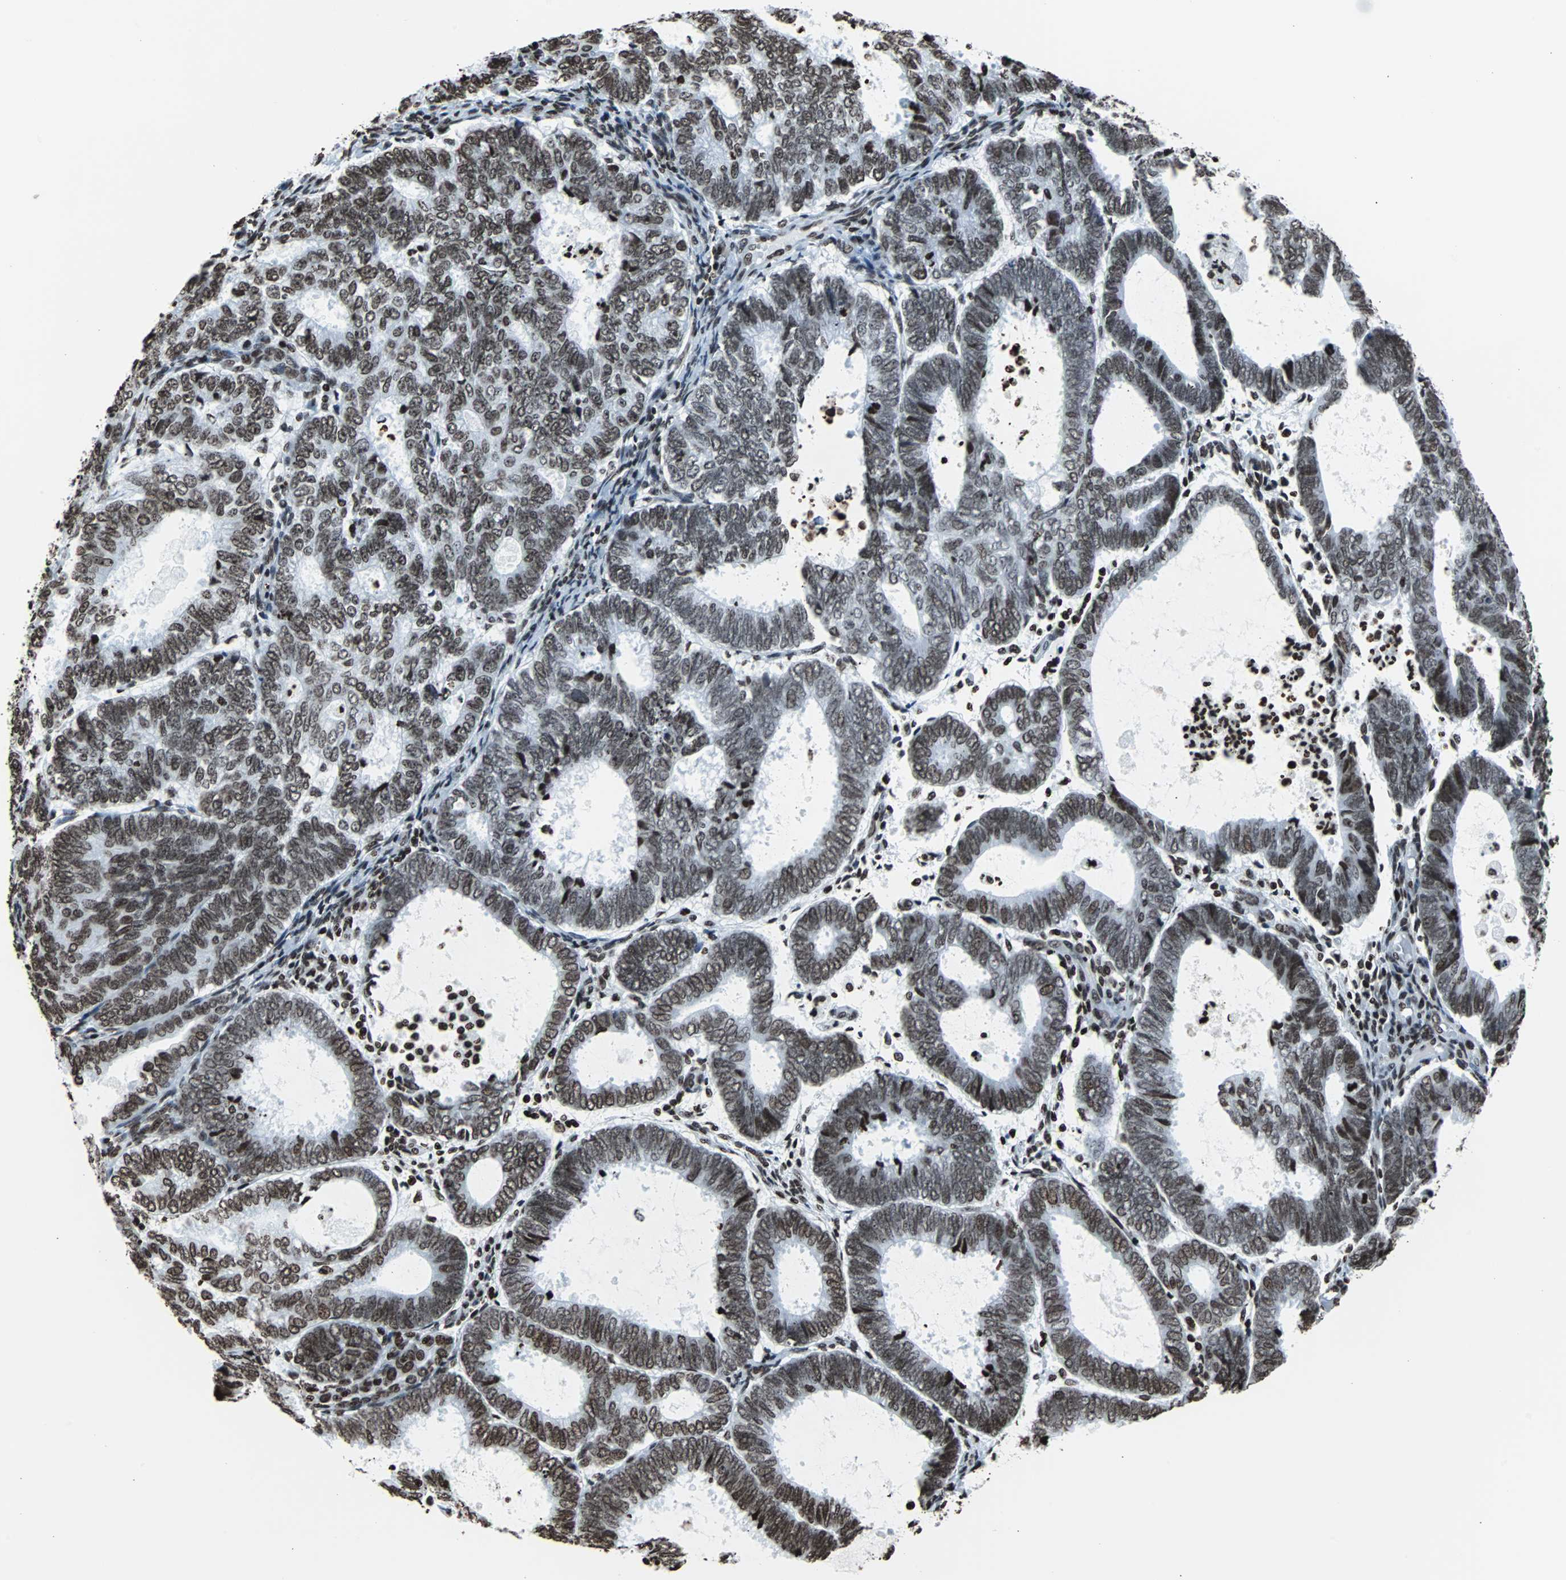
{"staining": {"intensity": "moderate", "quantity": ">75%", "location": "nuclear"}, "tissue": "endometrial cancer", "cell_type": "Tumor cells", "image_type": "cancer", "snomed": [{"axis": "morphology", "description": "Adenocarcinoma, NOS"}, {"axis": "topography", "description": "Uterus"}], "caption": "Immunohistochemistry (DAB) staining of human endometrial cancer (adenocarcinoma) displays moderate nuclear protein positivity in approximately >75% of tumor cells. (Brightfield microscopy of DAB IHC at high magnification).", "gene": "H2BC18", "patient": {"sex": "female", "age": 60}}